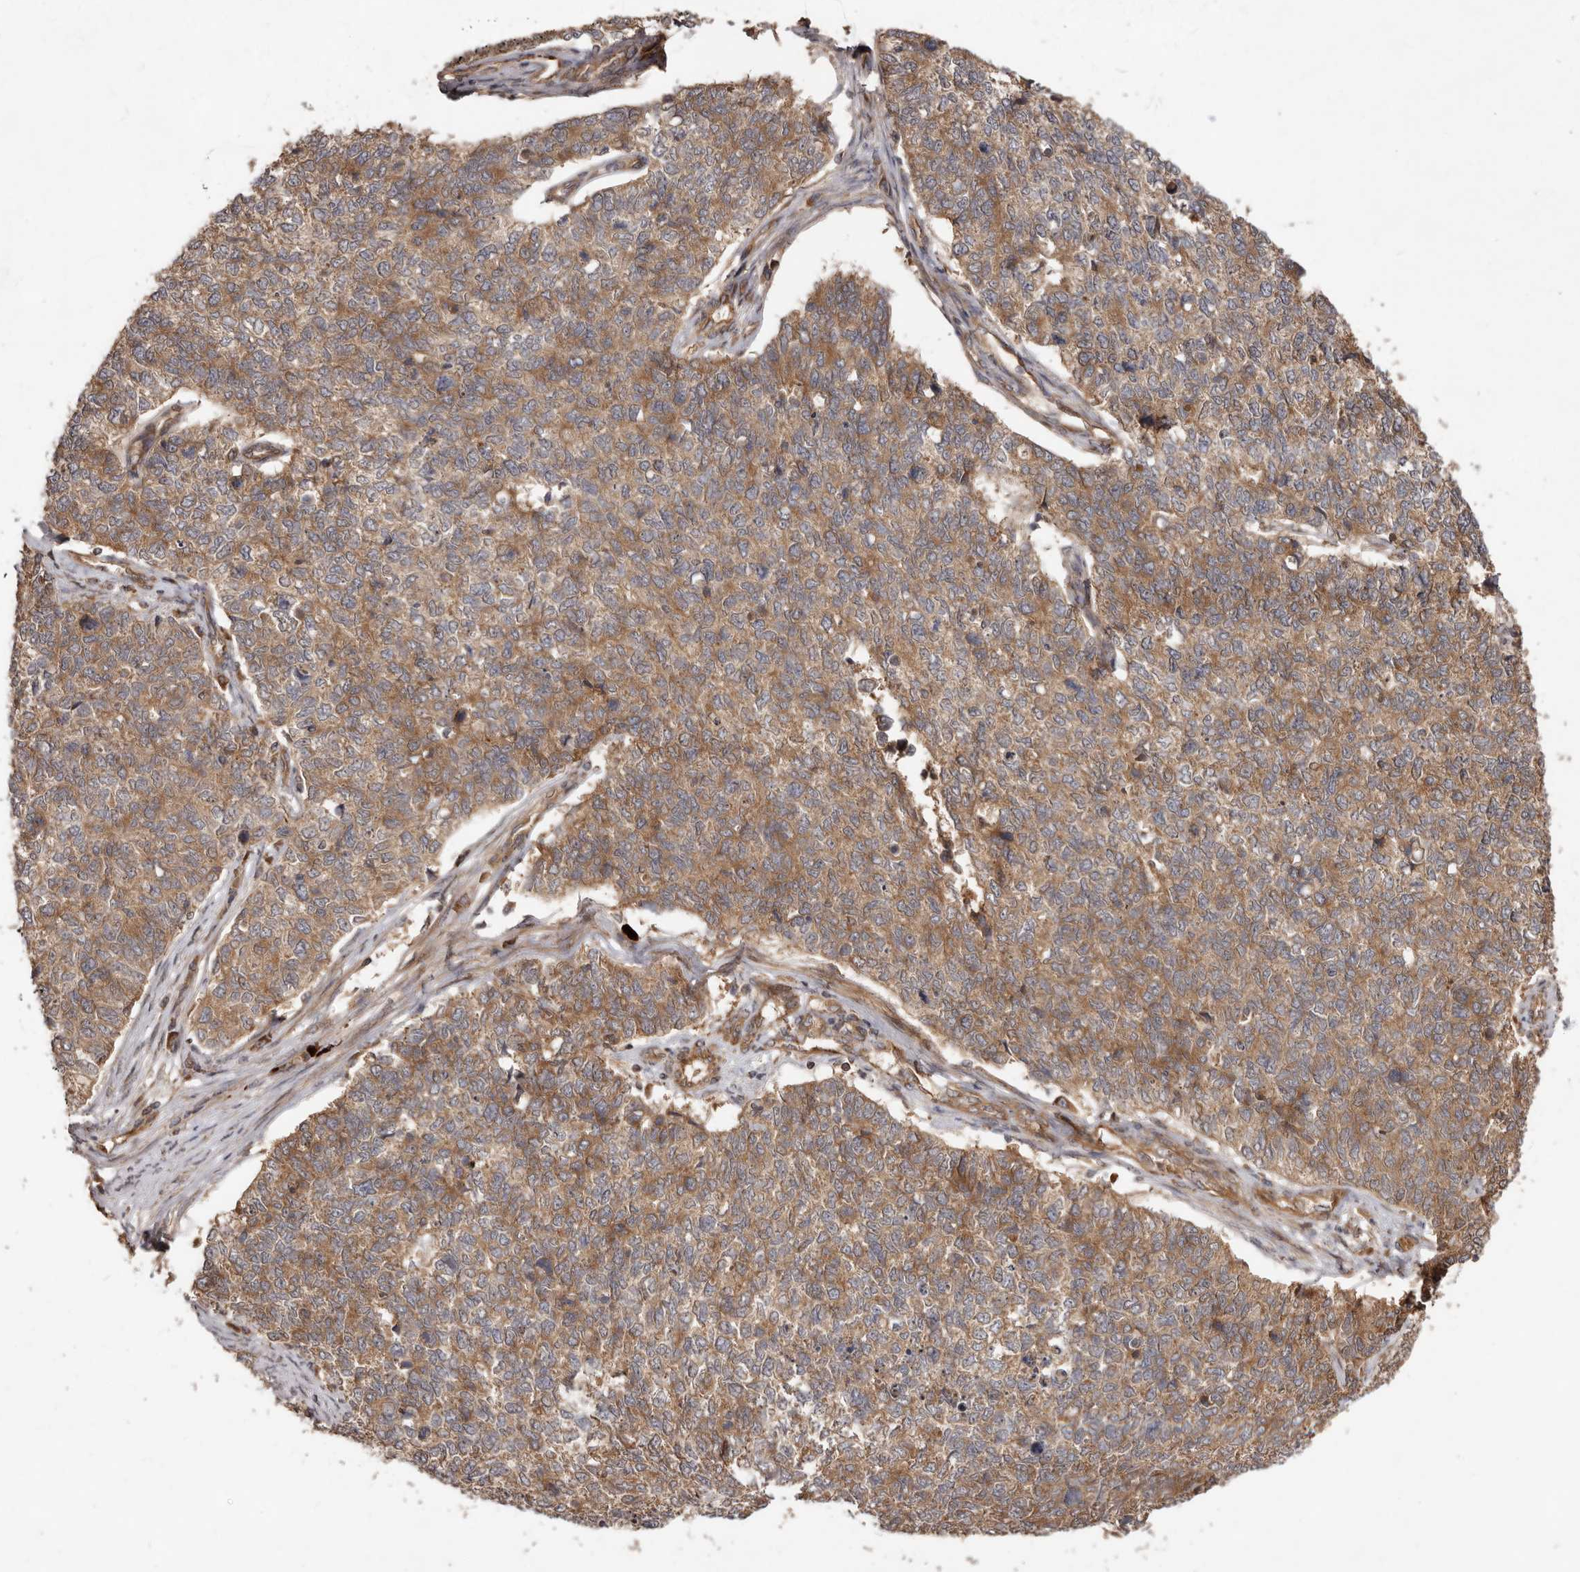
{"staining": {"intensity": "weak", "quantity": "25%-75%", "location": "cytoplasmic/membranous"}, "tissue": "cervical cancer", "cell_type": "Tumor cells", "image_type": "cancer", "snomed": [{"axis": "morphology", "description": "Squamous cell carcinoma, NOS"}, {"axis": "topography", "description": "Cervix"}], "caption": "An image showing weak cytoplasmic/membranous staining in about 25%-75% of tumor cells in squamous cell carcinoma (cervical), as visualized by brown immunohistochemical staining.", "gene": "STK36", "patient": {"sex": "female", "age": 63}}